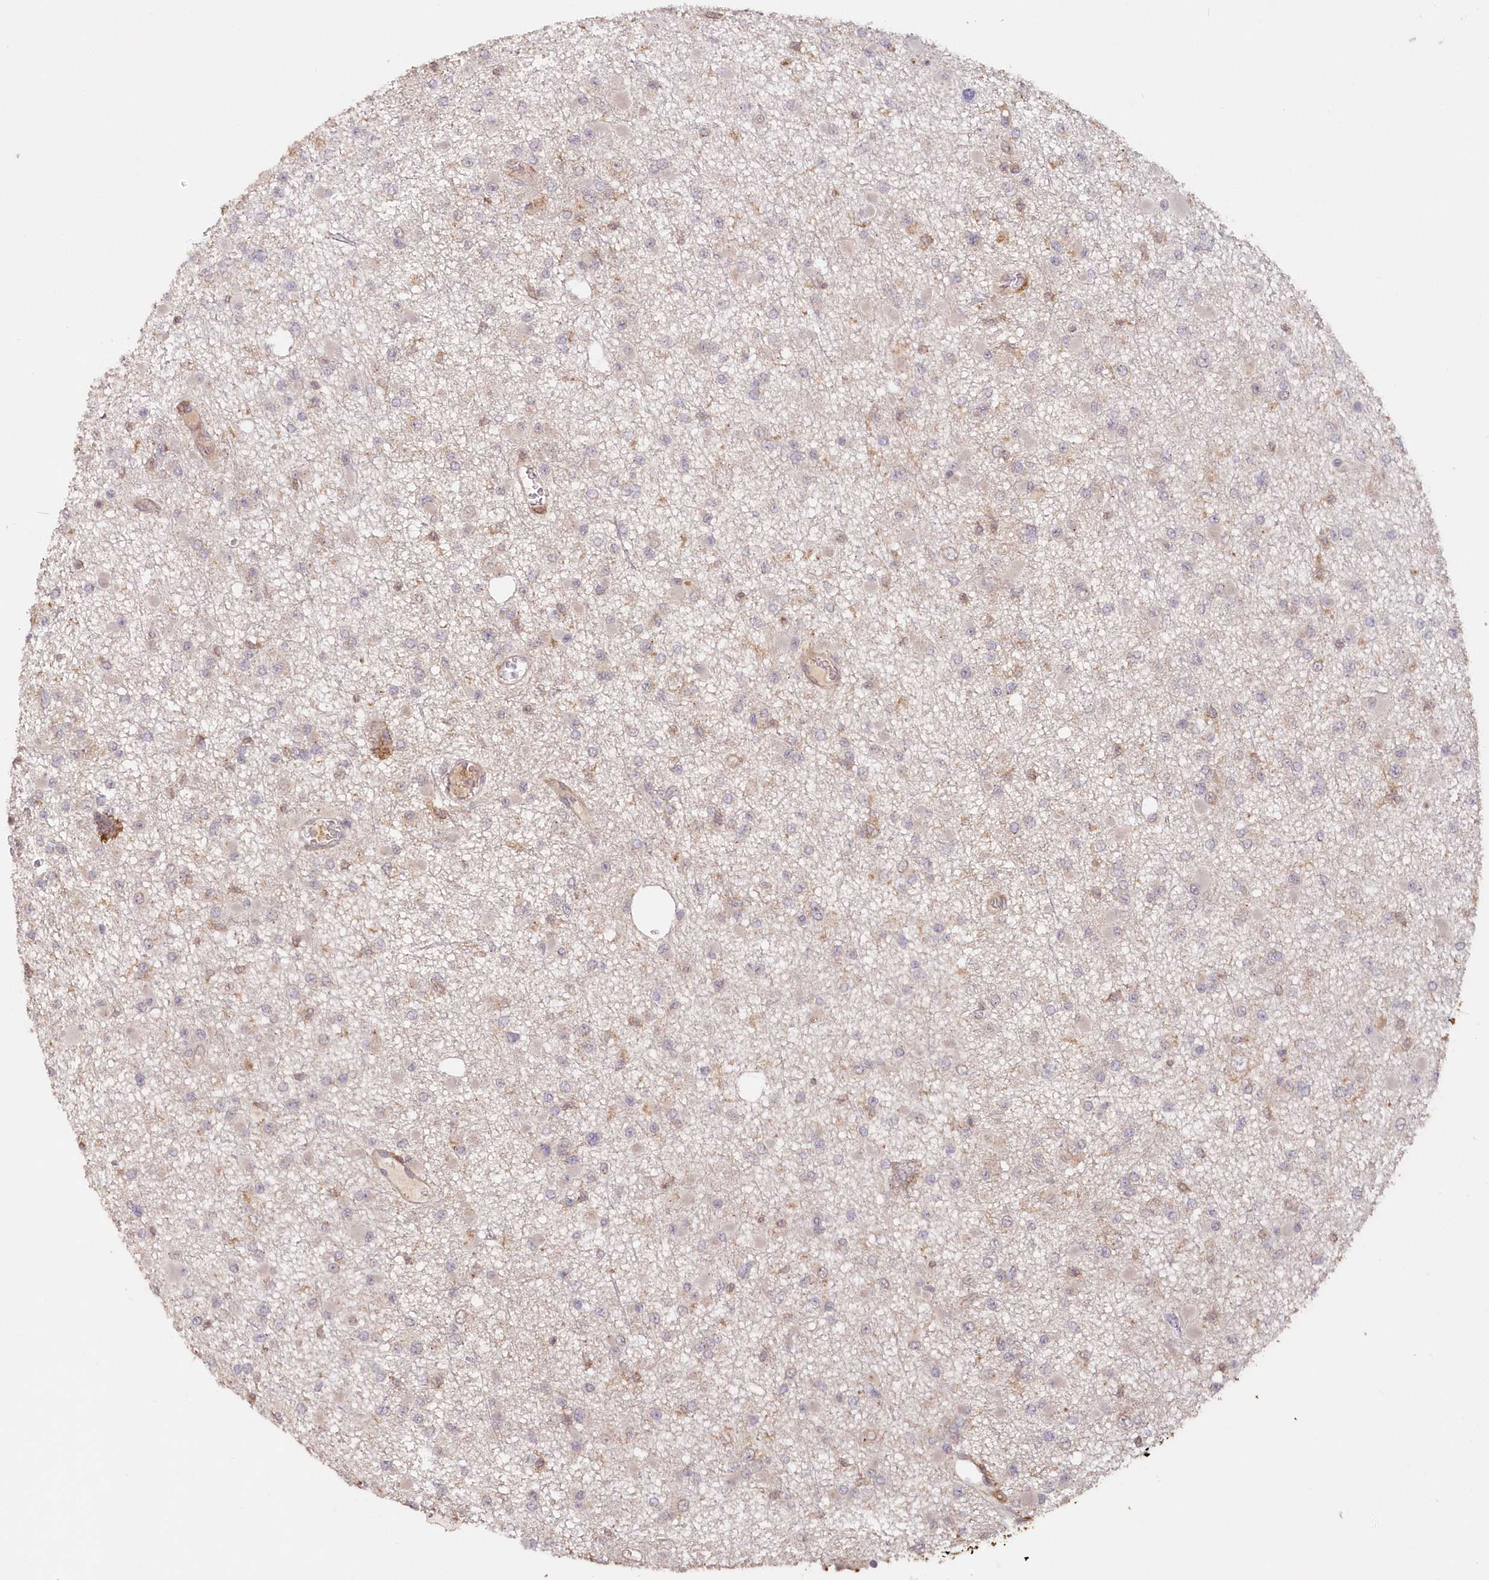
{"staining": {"intensity": "weak", "quantity": "<25%", "location": "cytoplasmic/membranous"}, "tissue": "glioma", "cell_type": "Tumor cells", "image_type": "cancer", "snomed": [{"axis": "morphology", "description": "Glioma, malignant, Low grade"}, {"axis": "topography", "description": "Brain"}], "caption": "This is an immunohistochemistry (IHC) micrograph of malignant glioma (low-grade). There is no positivity in tumor cells.", "gene": "SNED1", "patient": {"sex": "female", "age": 22}}